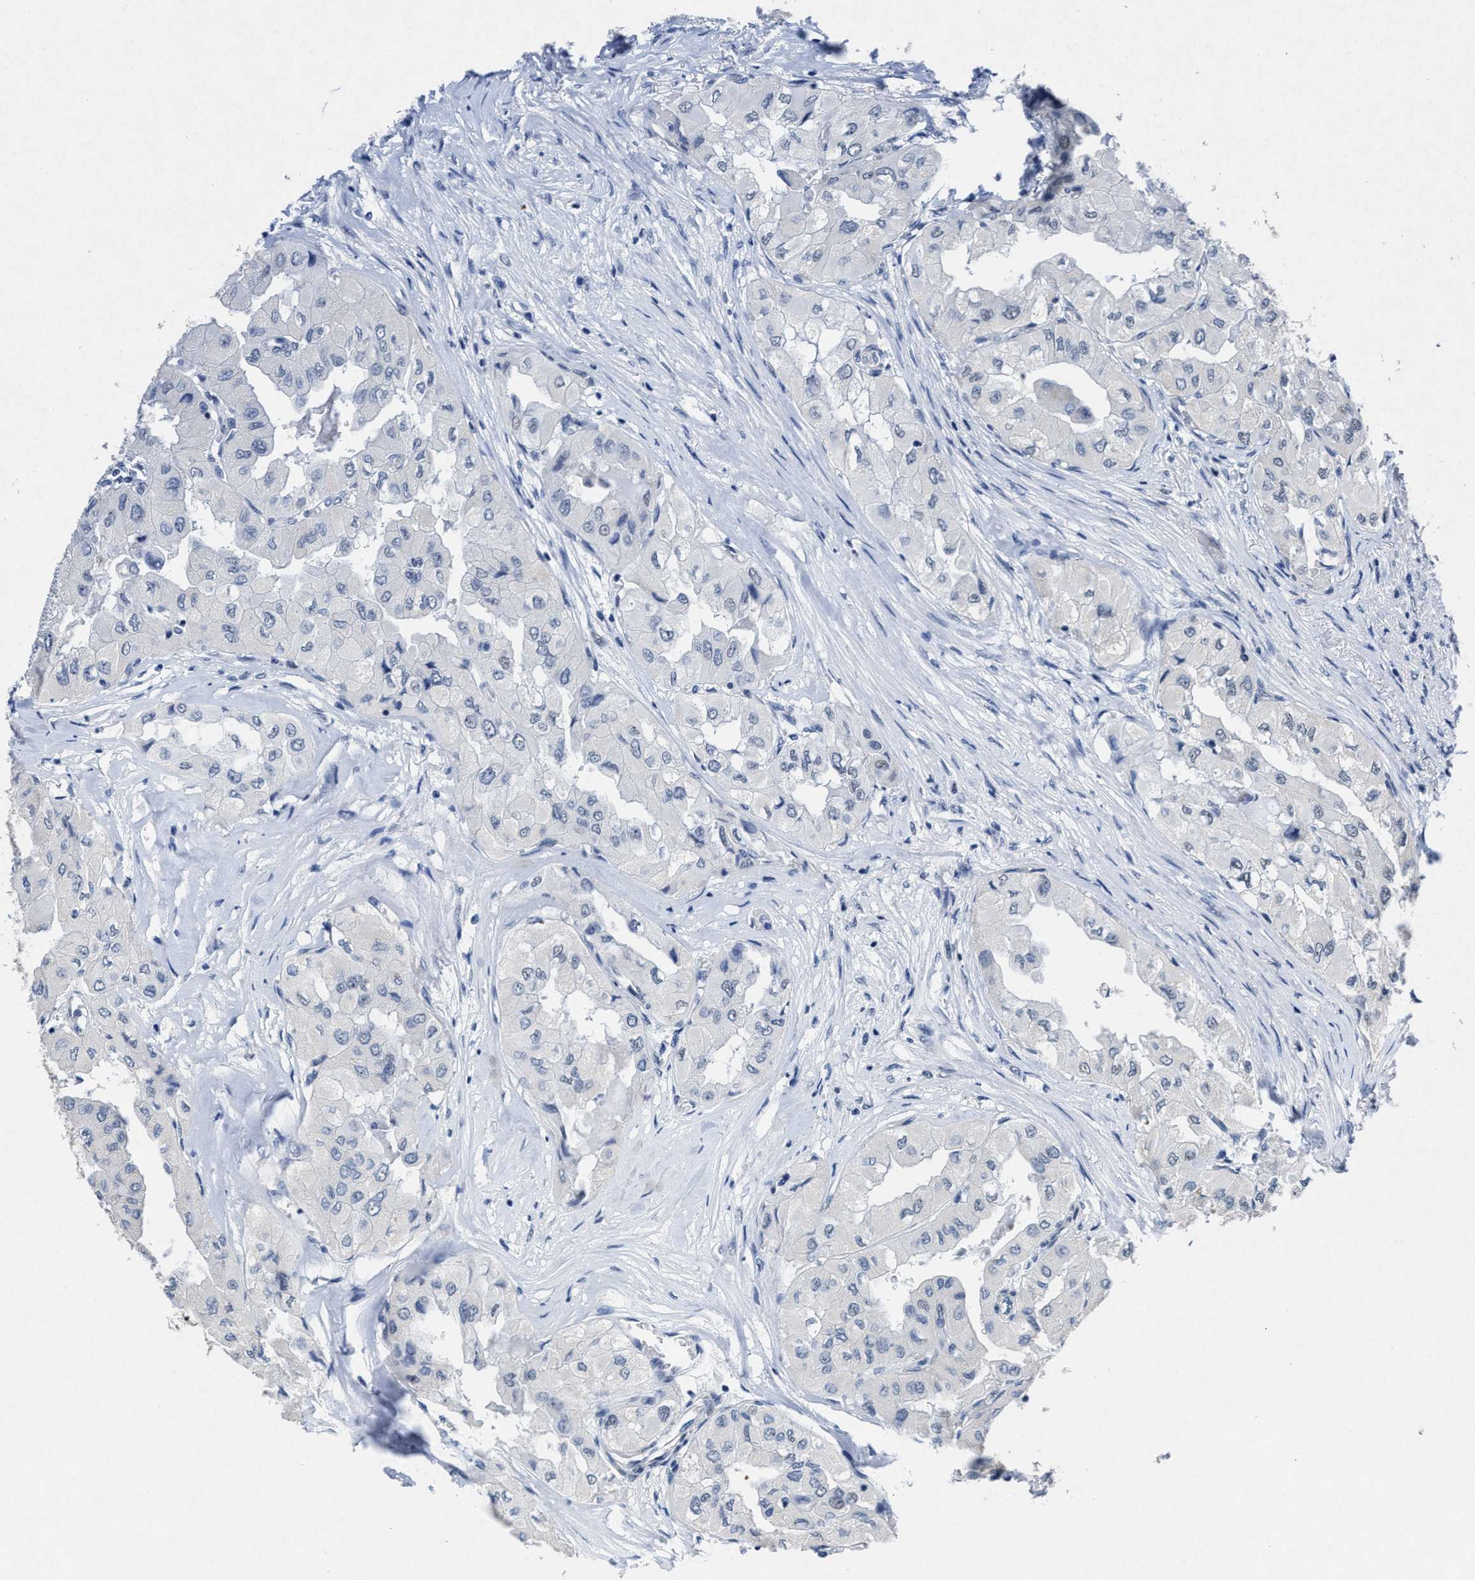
{"staining": {"intensity": "negative", "quantity": "none", "location": "none"}, "tissue": "thyroid cancer", "cell_type": "Tumor cells", "image_type": "cancer", "snomed": [{"axis": "morphology", "description": "Papillary adenocarcinoma, NOS"}, {"axis": "topography", "description": "Thyroid gland"}], "caption": "The immunohistochemistry (IHC) photomicrograph has no significant staining in tumor cells of thyroid cancer tissue.", "gene": "ID3", "patient": {"sex": "female", "age": 59}}